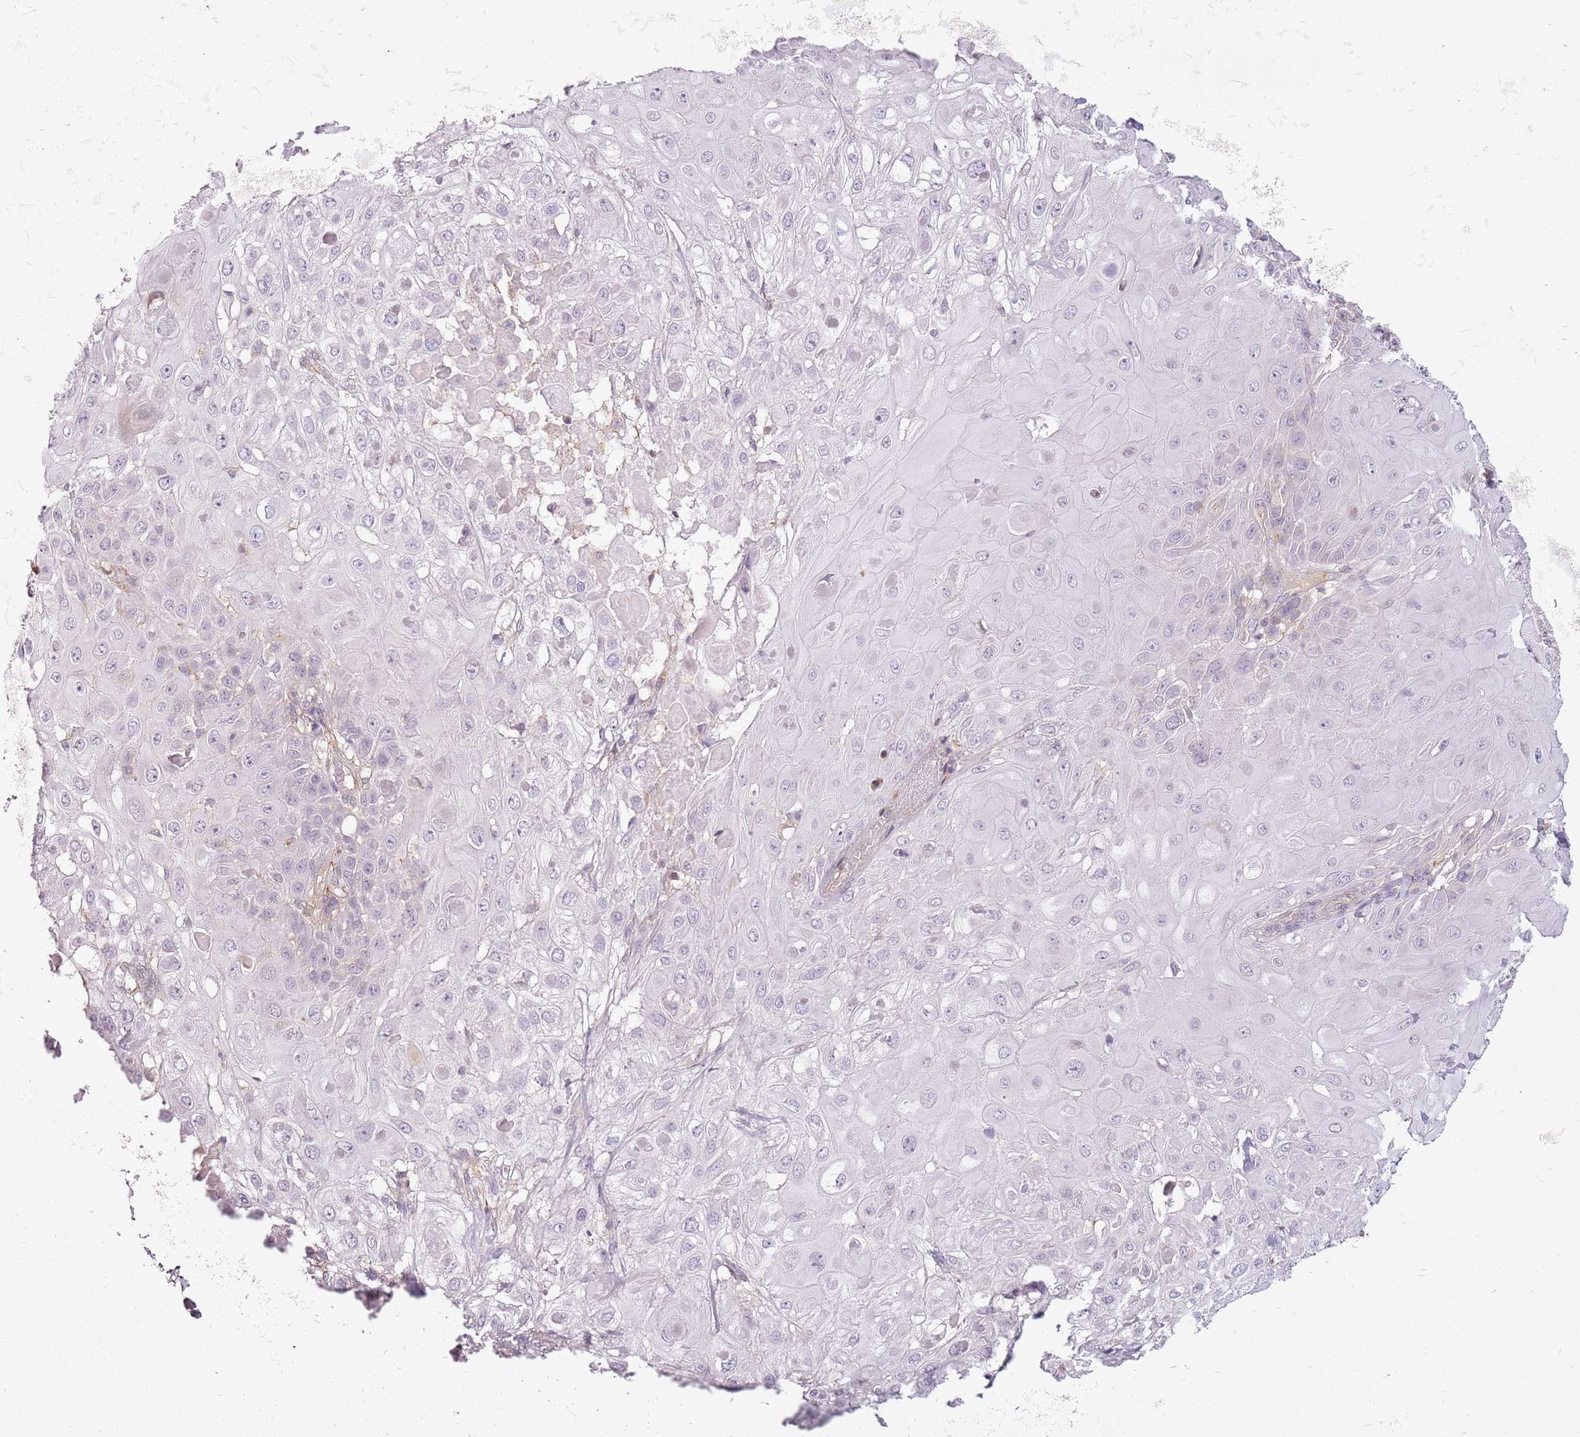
{"staining": {"intensity": "negative", "quantity": "none", "location": "none"}, "tissue": "skin cancer", "cell_type": "Tumor cells", "image_type": "cancer", "snomed": [{"axis": "morphology", "description": "Normal tissue, NOS"}, {"axis": "morphology", "description": "Squamous cell carcinoma, NOS"}, {"axis": "topography", "description": "Skin"}, {"axis": "topography", "description": "Cartilage tissue"}], "caption": "Protein analysis of skin cancer (squamous cell carcinoma) exhibits no significant expression in tumor cells.", "gene": "DEFB116", "patient": {"sex": "female", "age": 79}}